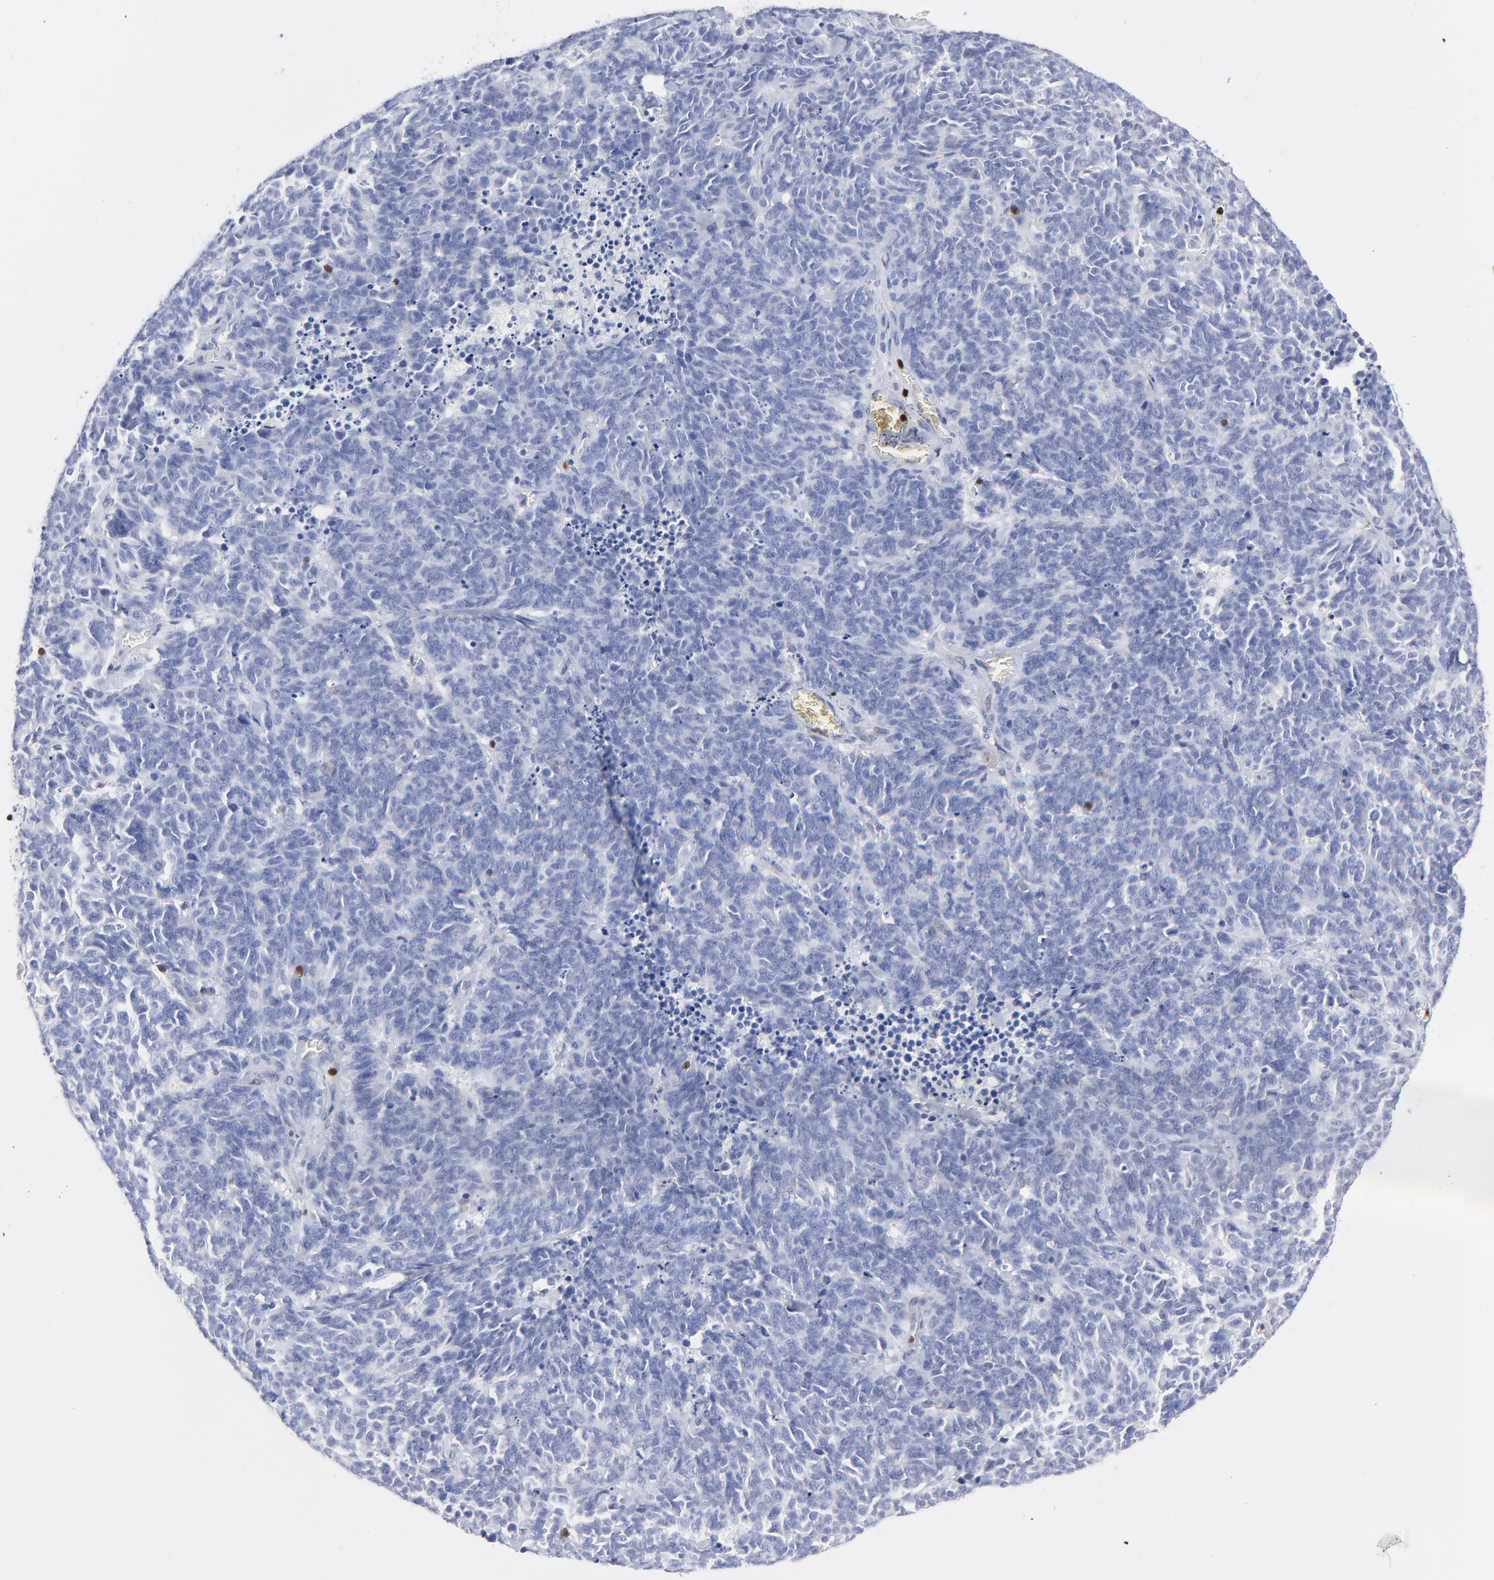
{"staining": {"intensity": "negative", "quantity": "none", "location": "none"}, "tissue": "lung cancer", "cell_type": "Tumor cells", "image_type": "cancer", "snomed": [{"axis": "morphology", "description": "Neoplasm, malignant, NOS"}, {"axis": "topography", "description": "Lung"}], "caption": "Tumor cells are negative for brown protein staining in lung cancer.", "gene": "ZAP70", "patient": {"sex": "female", "age": 58}}